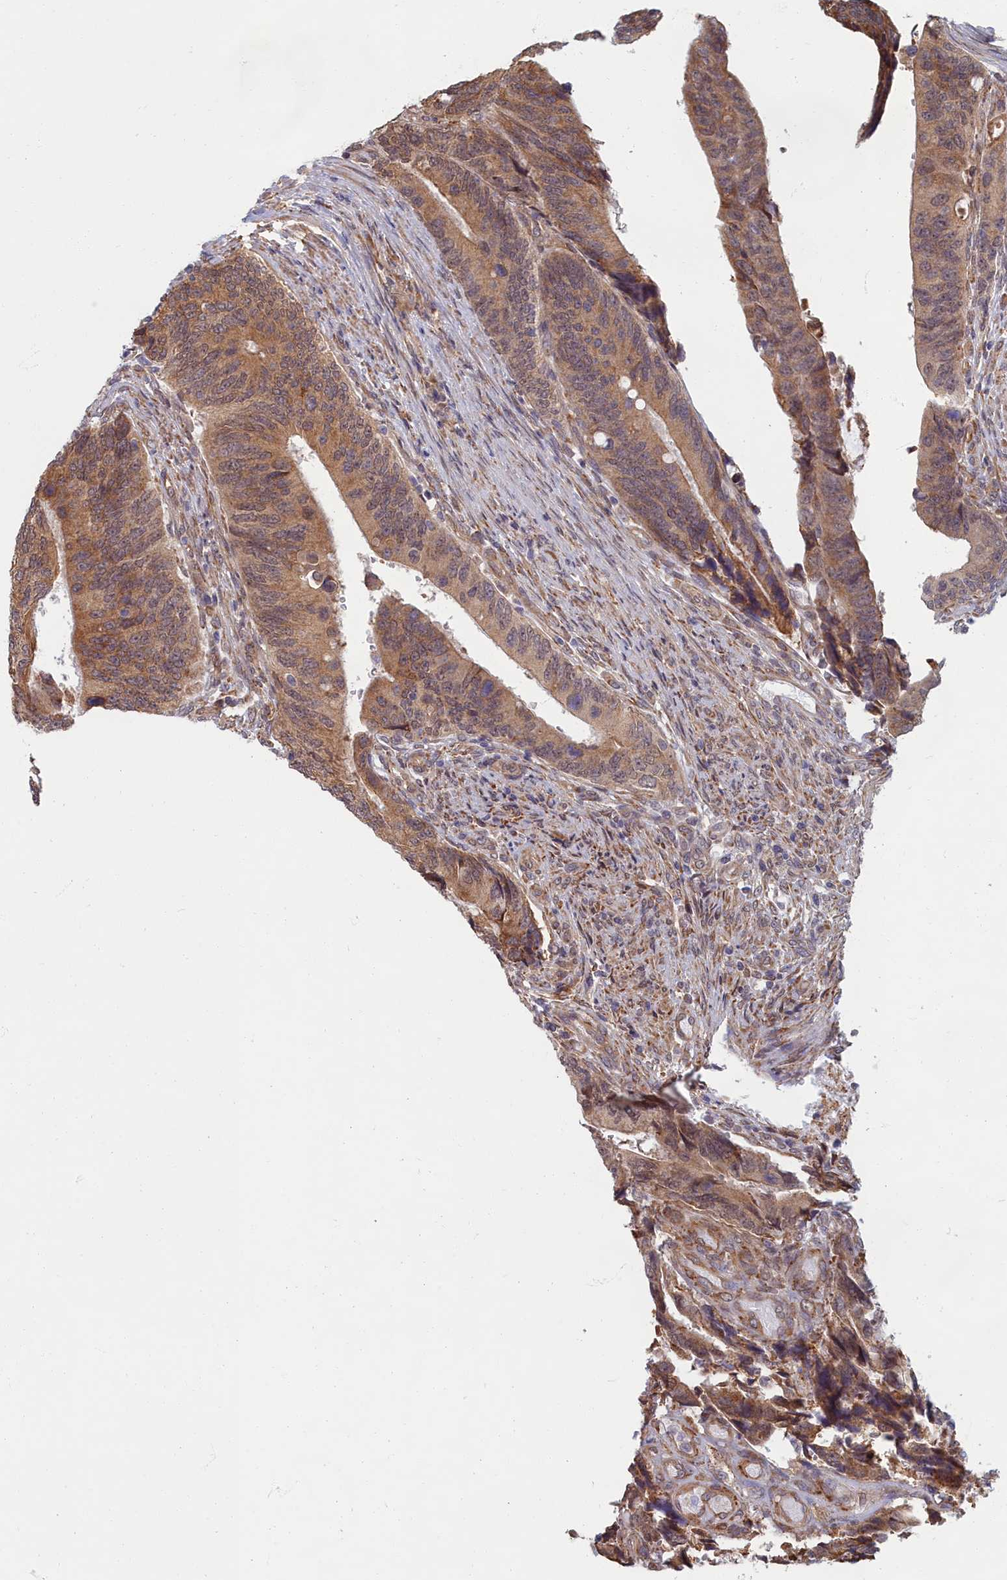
{"staining": {"intensity": "moderate", "quantity": ">75%", "location": "cytoplasmic/membranous"}, "tissue": "colorectal cancer", "cell_type": "Tumor cells", "image_type": "cancer", "snomed": [{"axis": "morphology", "description": "Adenocarcinoma, NOS"}, {"axis": "topography", "description": "Colon"}], "caption": "Protein expression analysis of colorectal adenocarcinoma exhibits moderate cytoplasmic/membranous expression in approximately >75% of tumor cells.", "gene": "MAK16", "patient": {"sex": "male", "age": 87}}